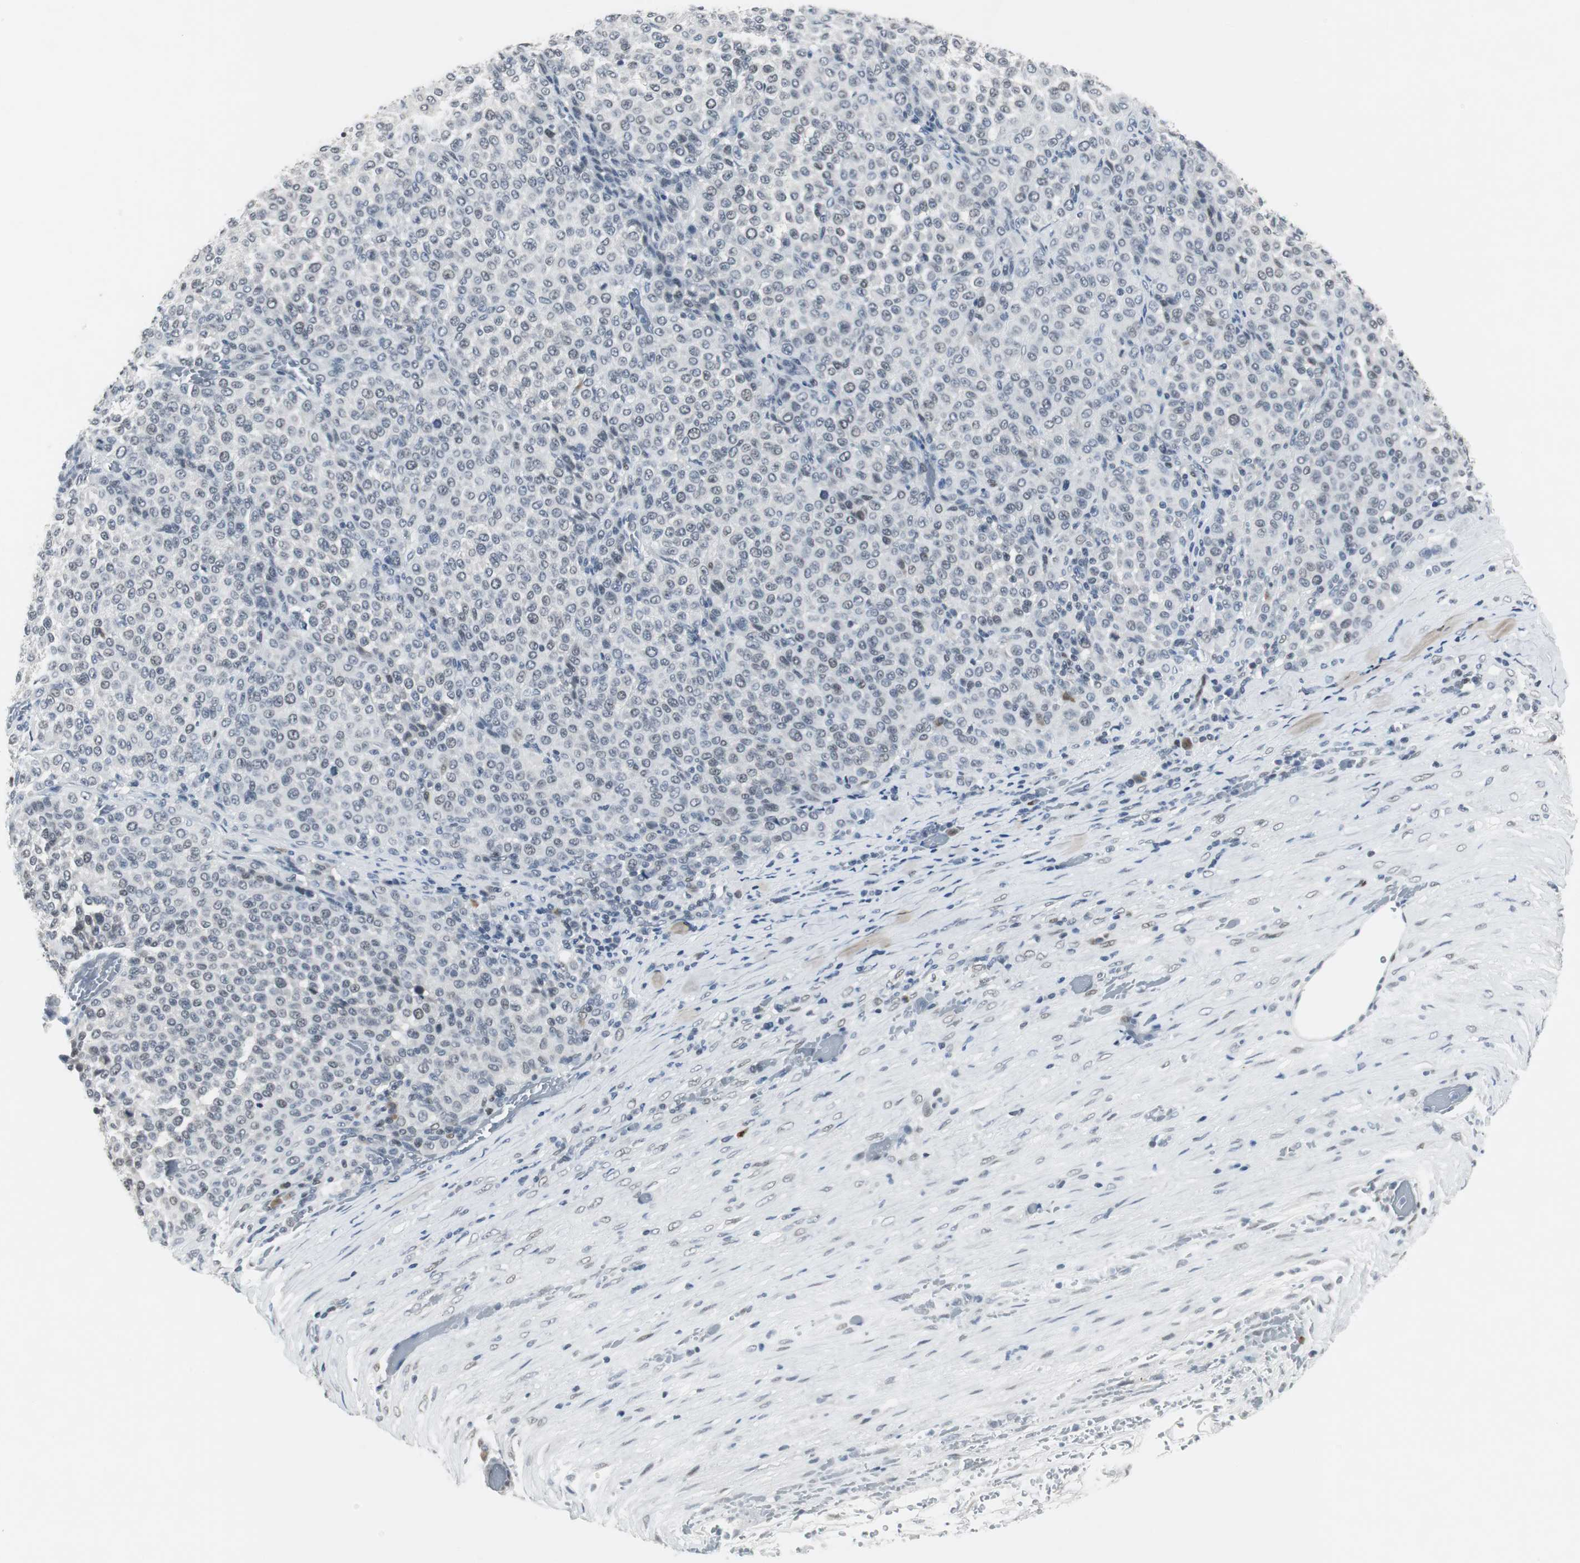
{"staining": {"intensity": "negative", "quantity": "none", "location": "none"}, "tissue": "melanoma", "cell_type": "Tumor cells", "image_type": "cancer", "snomed": [{"axis": "morphology", "description": "Malignant melanoma, Metastatic site"}, {"axis": "topography", "description": "Pancreas"}], "caption": "A histopathology image of malignant melanoma (metastatic site) stained for a protein reveals no brown staining in tumor cells.", "gene": "ELK1", "patient": {"sex": "female", "age": 30}}